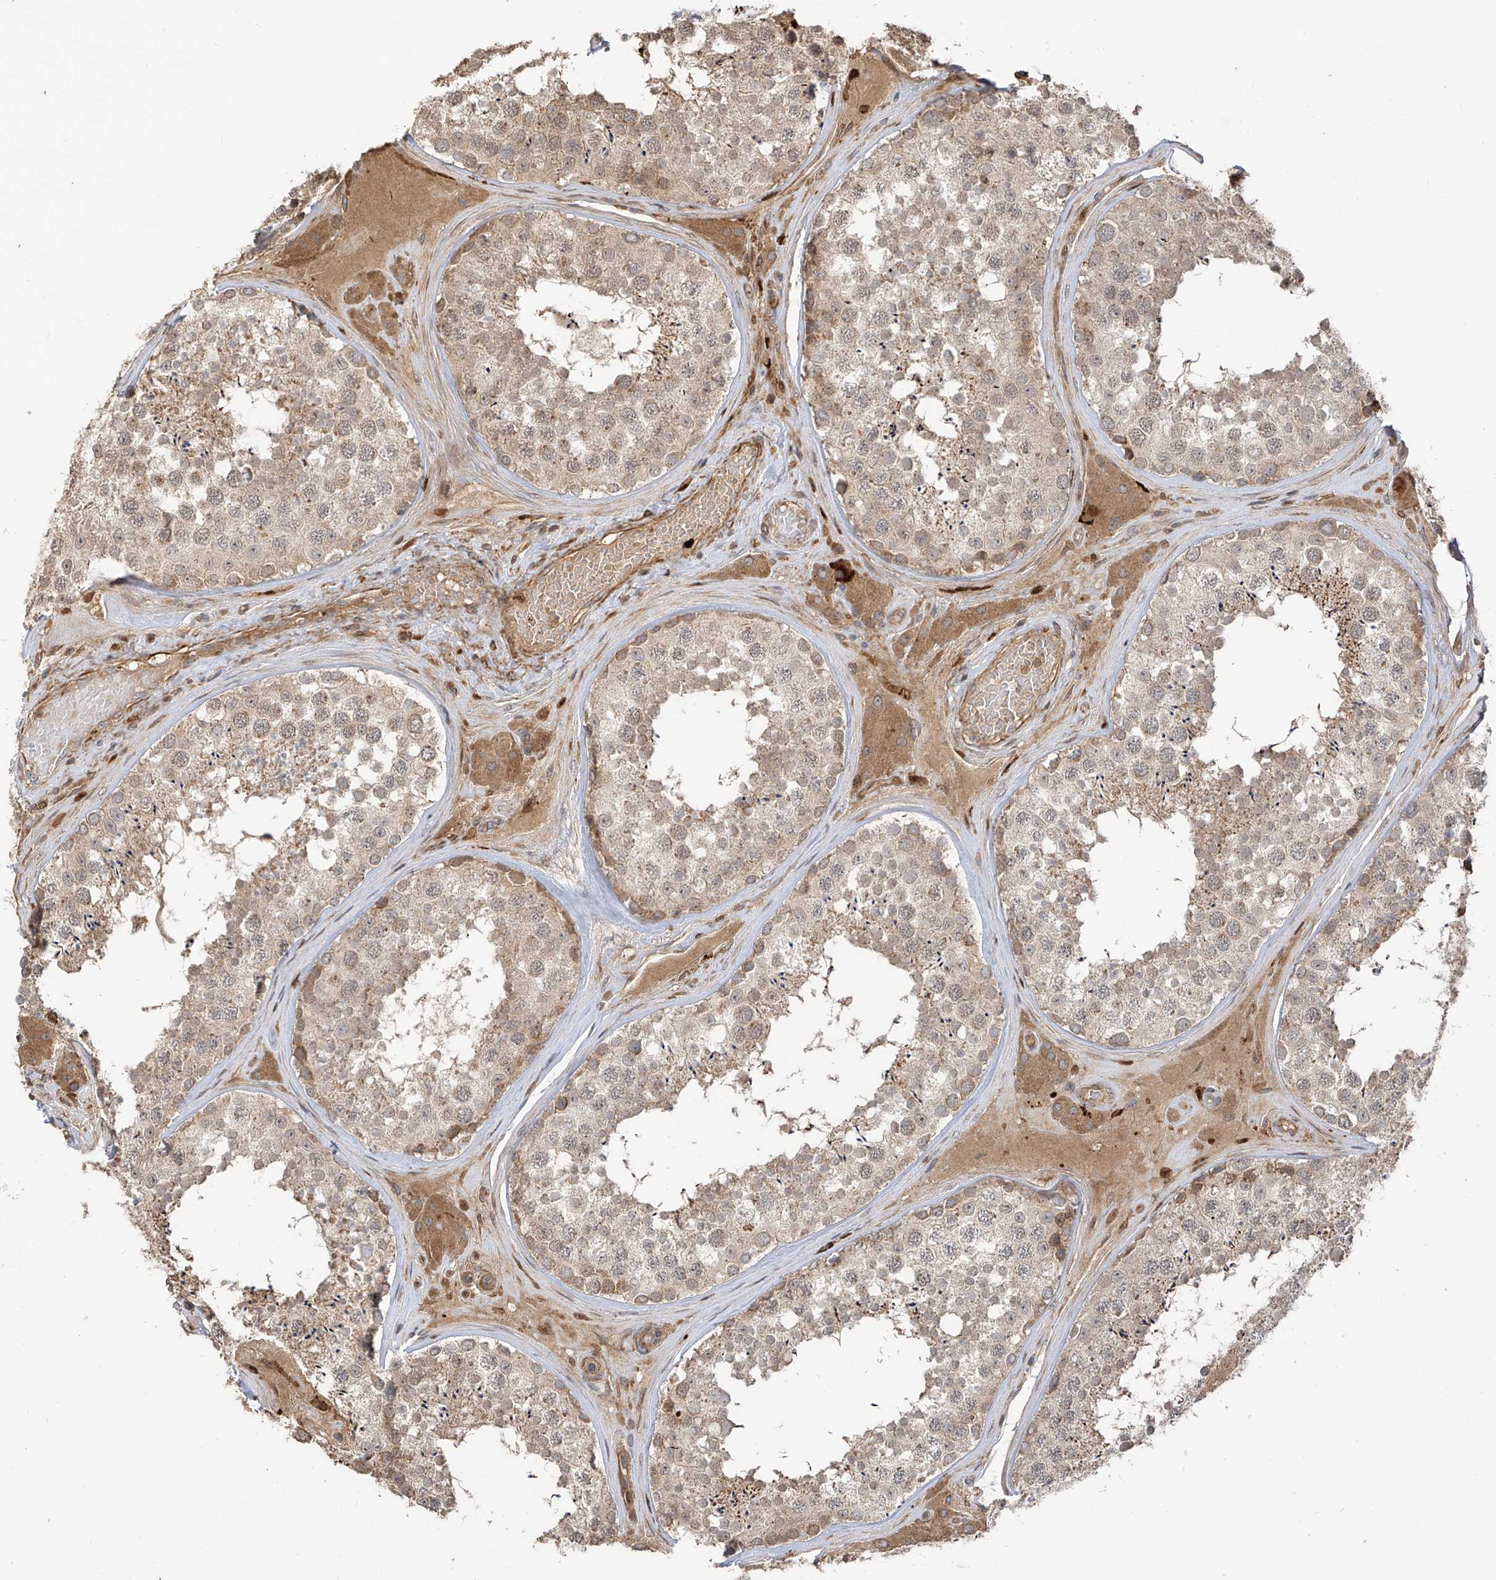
{"staining": {"intensity": "moderate", "quantity": ">75%", "location": "cytoplasmic/membranous"}, "tissue": "testis", "cell_type": "Cells in seminiferous ducts", "image_type": "normal", "snomed": [{"axis": "morphology", "description": "Normal tissue, NOS"}, {"axis": "topography", "description": "Testis"}], "caption": "Cells in seminiferous ducts demonstrate medium levels of moderate cytoplasmic/membranous staining in about >75% of cells in unremarkable human testis.", "gene": "ATAD2B", "patient": {"sex": "male", "age": 46}}